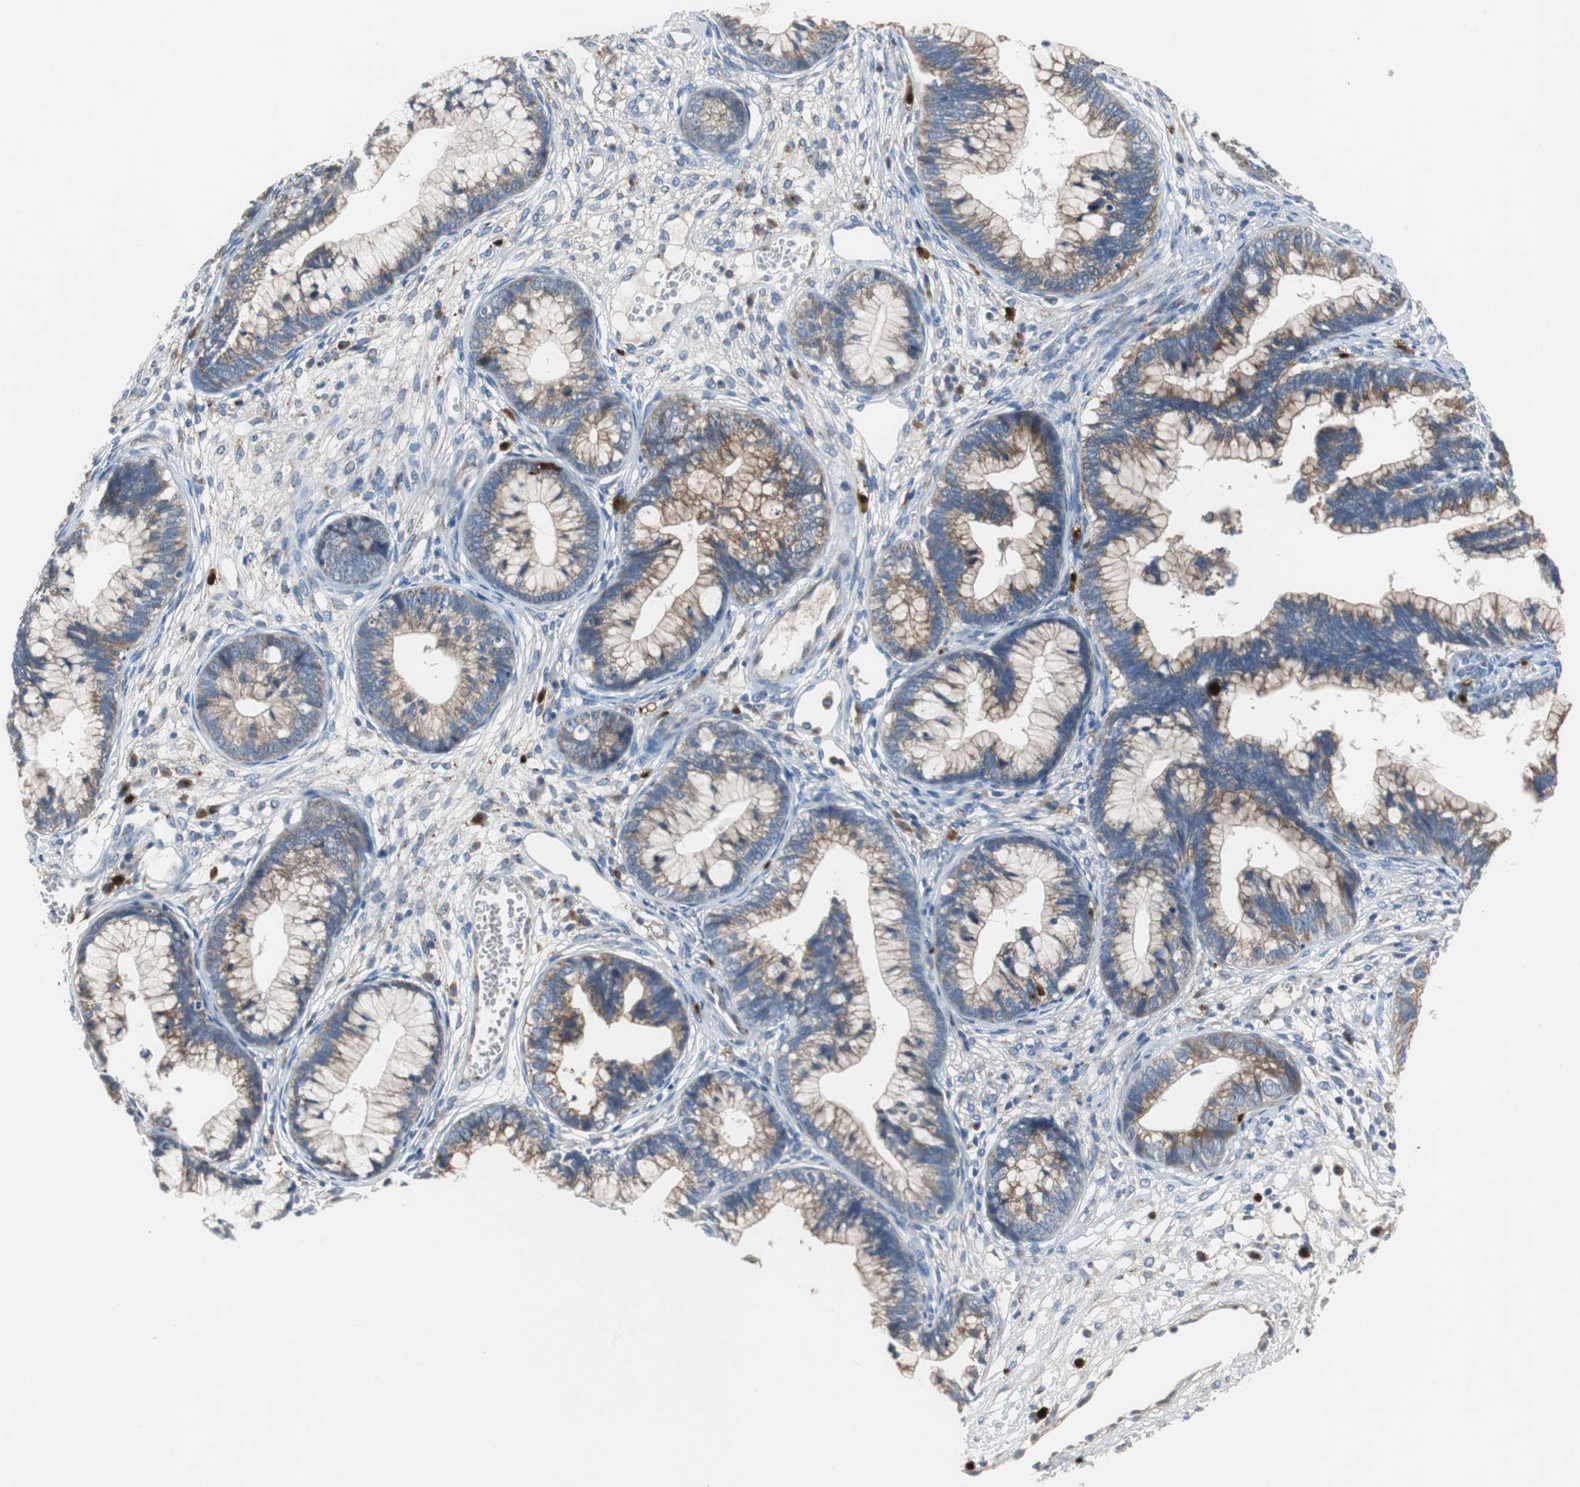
{"staining": {"intensity": "moderate", "quantity": ">75%", "location": "cytoplasmic/membranous"}, "tissue": "cervical cancer", "cell_type": "Tumor cells", "image_type": "cancer", "snomed": [{"axis": "morphology", "description": "Adenocarcinoma, NOS"}, {"axis": "topography", "description": "Cervix"}], "caption": "Tumor cells demonstrate moderate cytoplasmic/membranous expression in about >75% of cells in cervical adenocarcinoma.", "gene": "CALB2", "patient": {"sex": "female", "age": 44}}